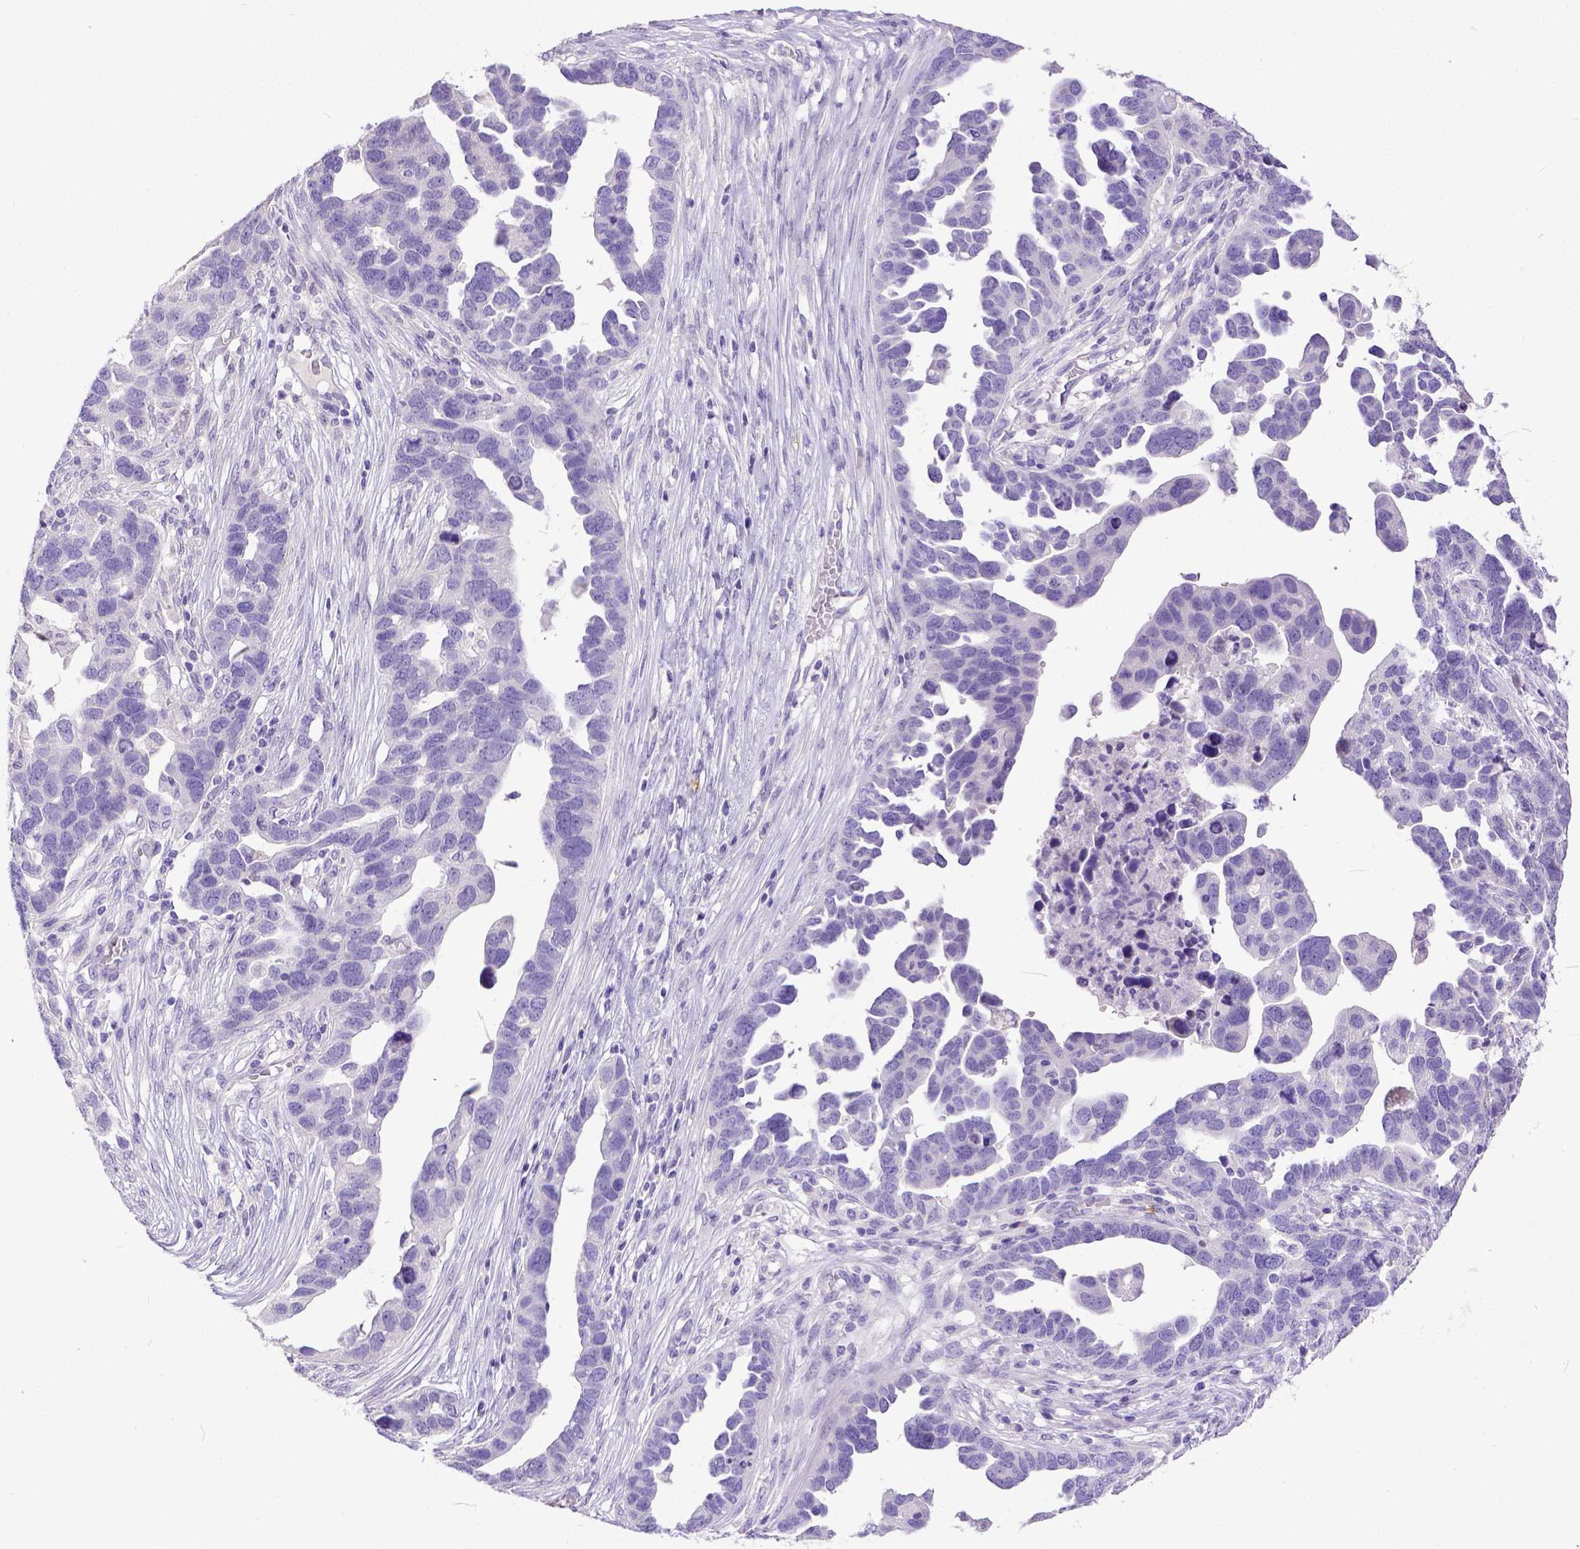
{"staining": {"intensity": "negative", "quantity": "none", "location": "none"}, "tissue": "ovarian cancer", "cell_type": "Tumor cells", "image_type": "cancer", "snomed": [{"axis": "morphology", "description": "Cystadenocarcinoma, serous, NOS"}, {"axis": "topography", "description": "Ovary"}], "caption": "Protein analysis of ovarian serous cystadenocarcinoma exhibits no significant staining in tumor cells.", "gene": "KIT", "patient": {"sex": "female", "age": 54}}